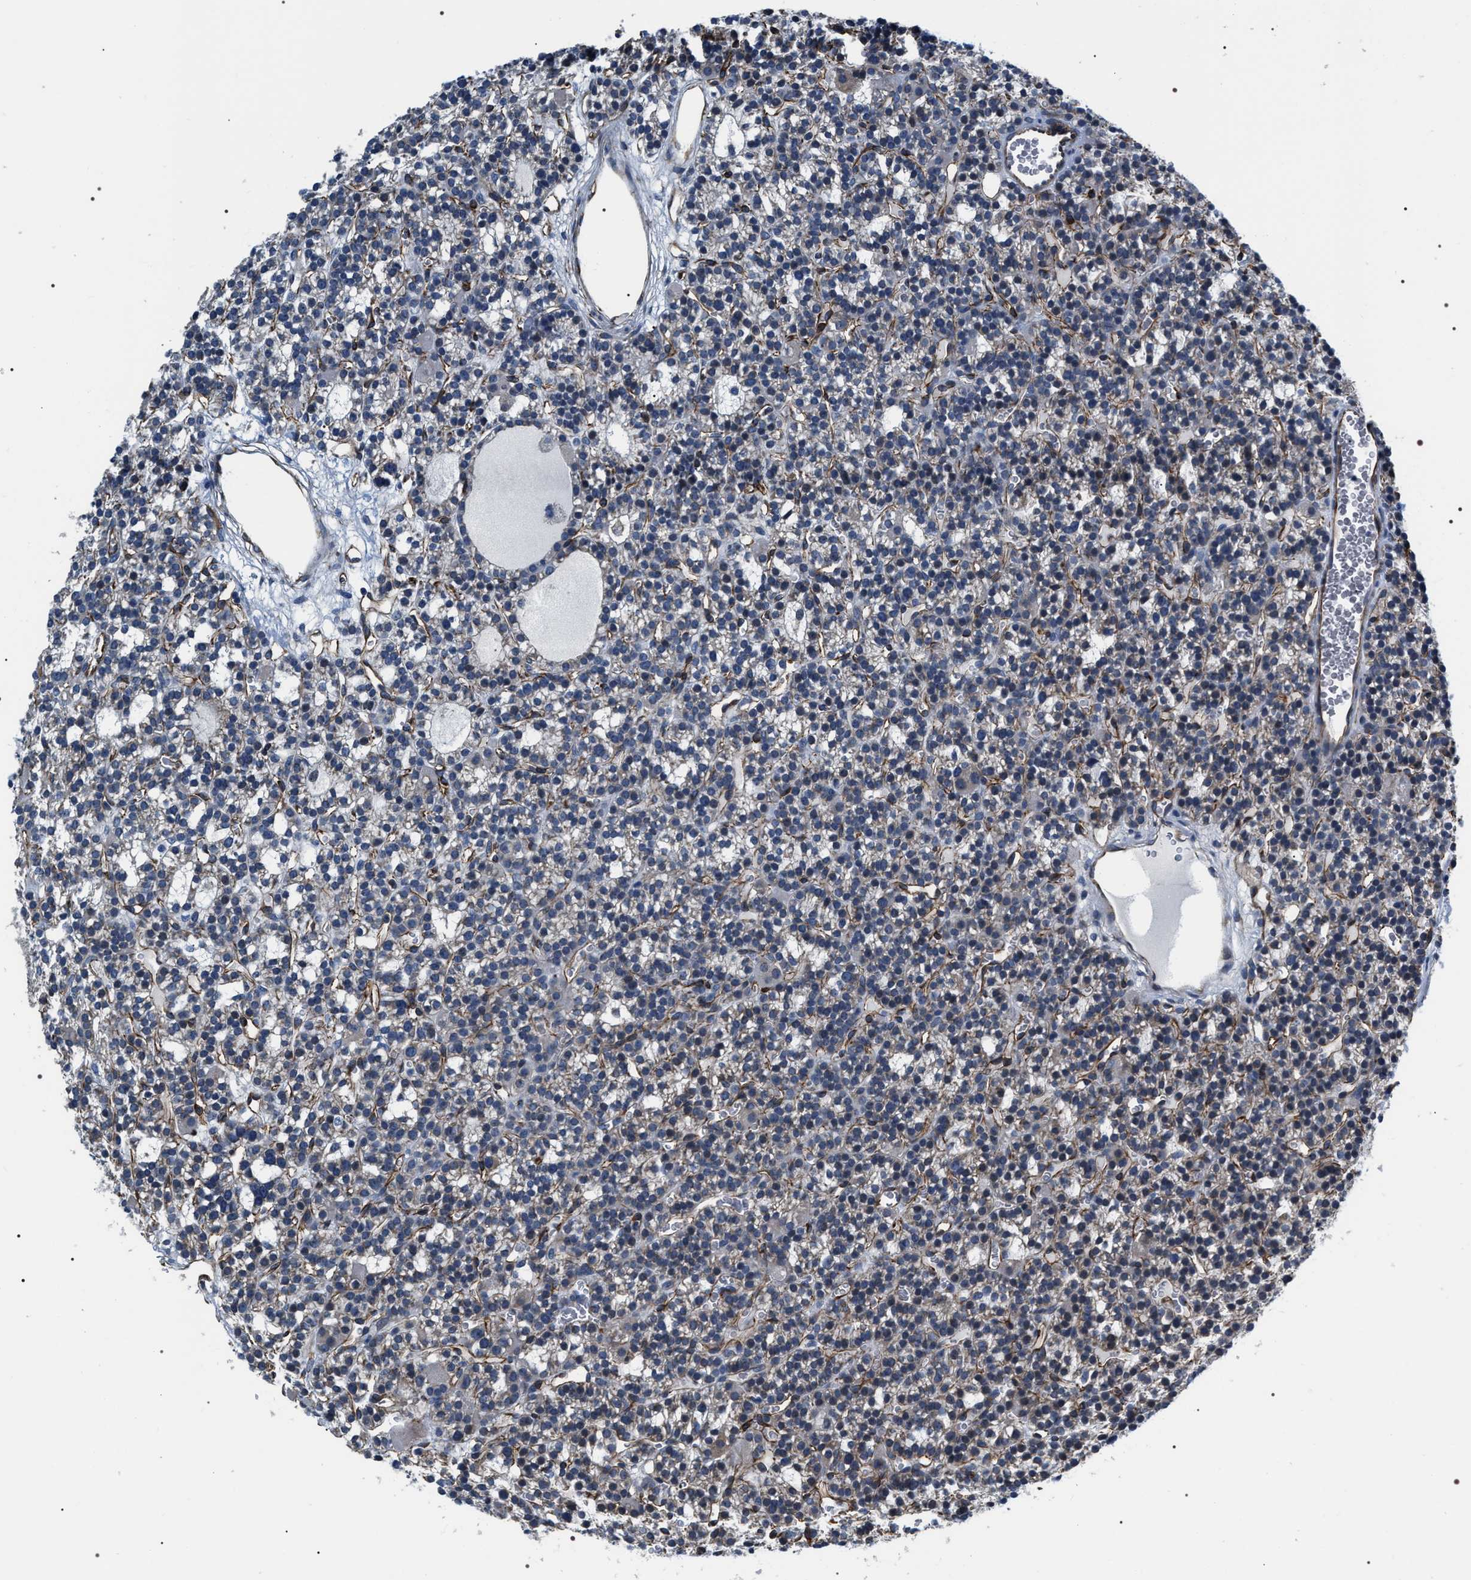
{"staining": {"intensity": "negative", "quantity": "none", "location": "none"}, "tissue": "parathyroid gland", "cell_type": "Glandular cells", "image_type": "normal", "snomed": [{"axis": "morphology", "description": "Normal tissue, NOS"}, {"axis": "morphology", "description": "Adenoma, NOS"}, {"axis": "topography", "description": "Parathyroid gland"}], "caption": "Glandular cells are negative for brown protein staining in normal parathyroid gland. Nuclei are stained in blue.", "gene": "PKD1L1", "patient": {"sex": "female", "age": 58}}